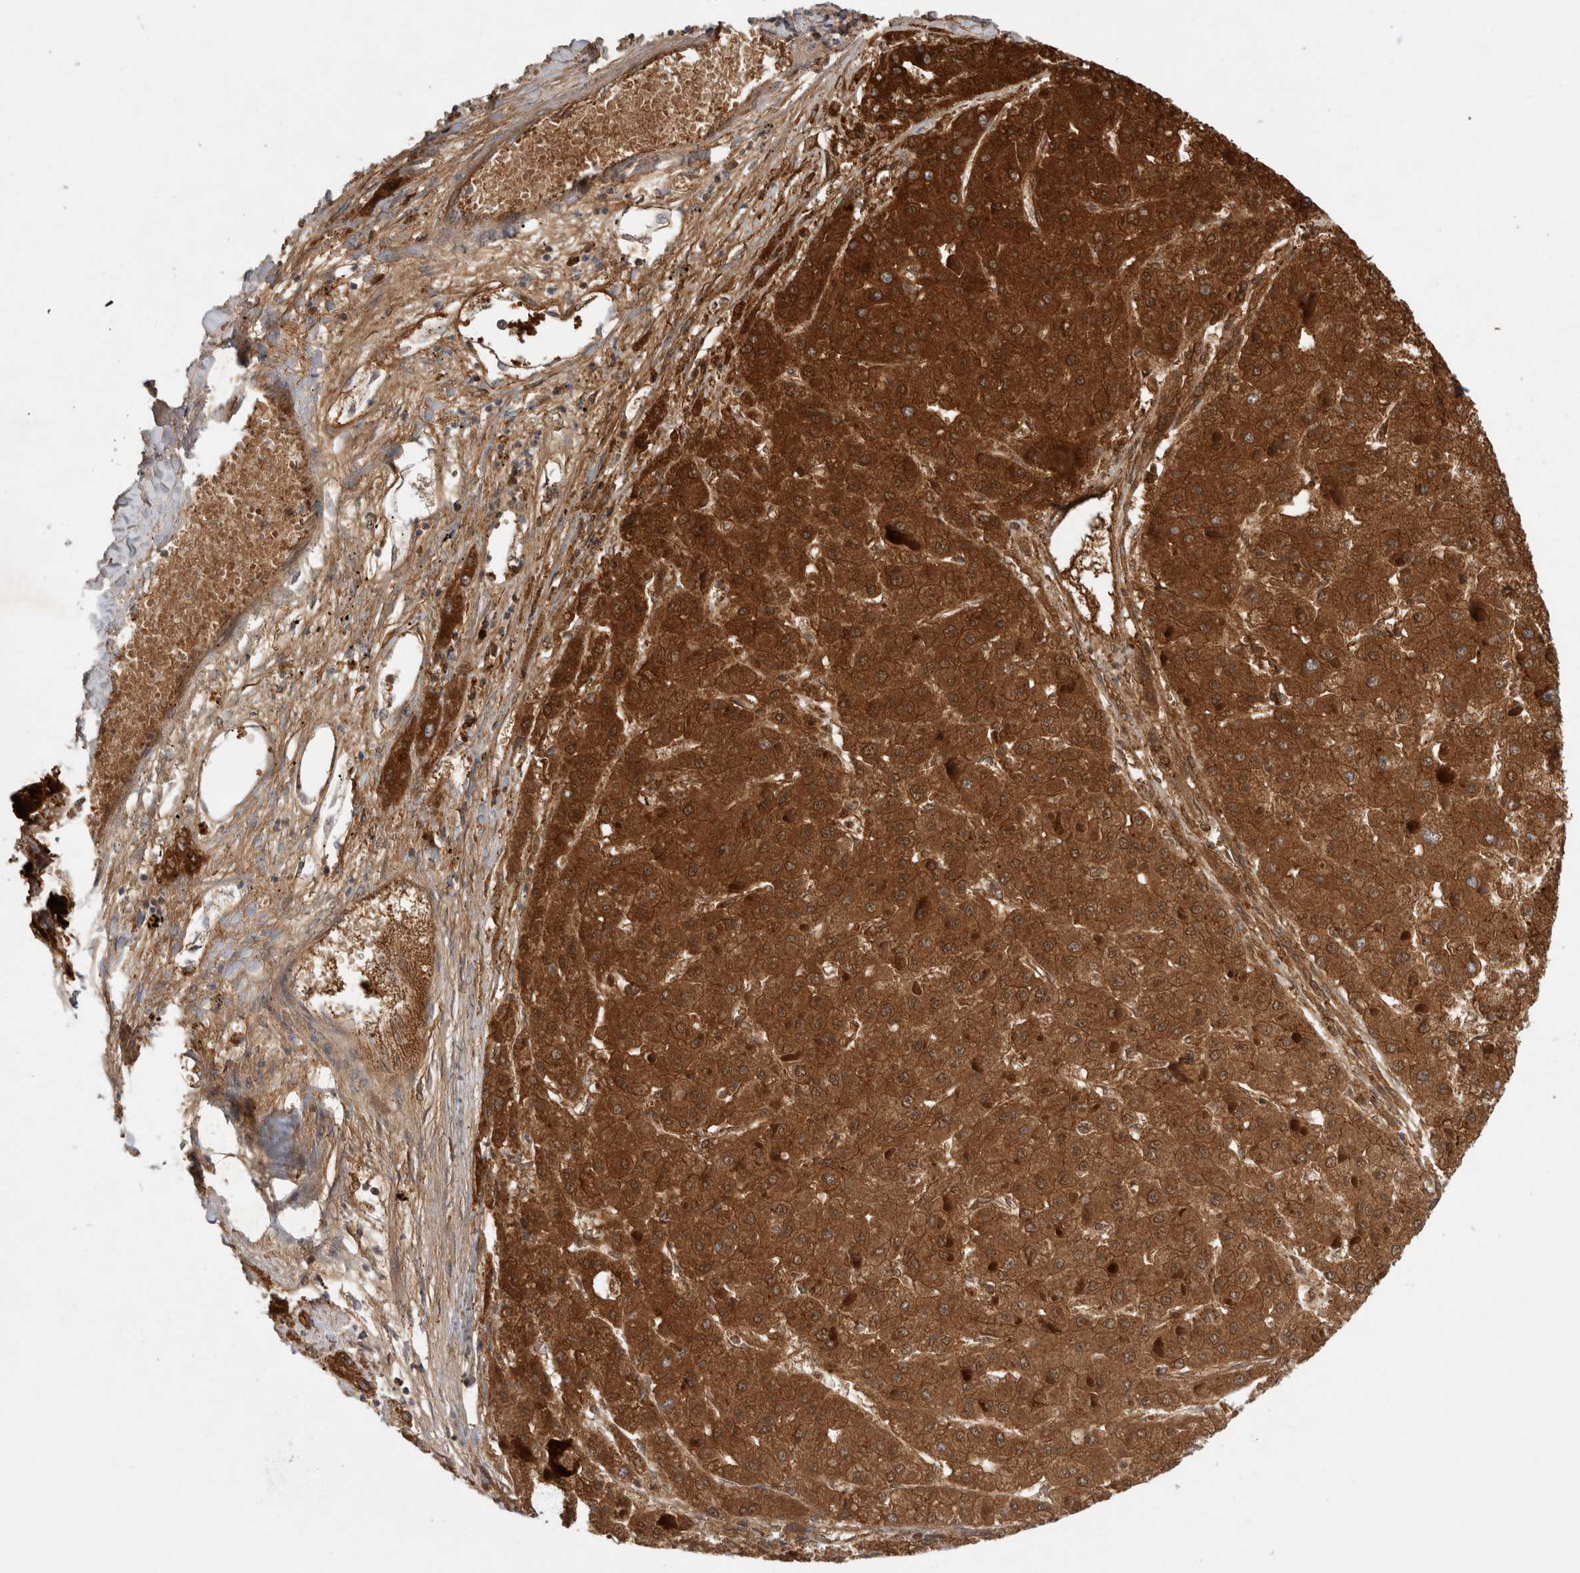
{"staining": {"intensity": "strong", "quantity": ">75%", "location": "cytoplasmic/membranous"}, "tissue": "liver cancer", "cell_type": "Tumor cells", "image_type": "cancer", "snomed": [{"axis": "morphology", "description": "Carcinoma, Hepatocellular, NOS"}, {"axis": "topography", "description": "Liver"}], "caption": "Brown immunohistochemical staining in liver hepatocellular carcinoma displays strong cytoplasmic/membranous expression in about >75% of tumor cells. (Stains: DAB in brown, nuclei in blue, Microscopy: brightfield microscopy at high magnification).", "gene": "RHPN1", "patient": {"sex": "female", "age": 73}}